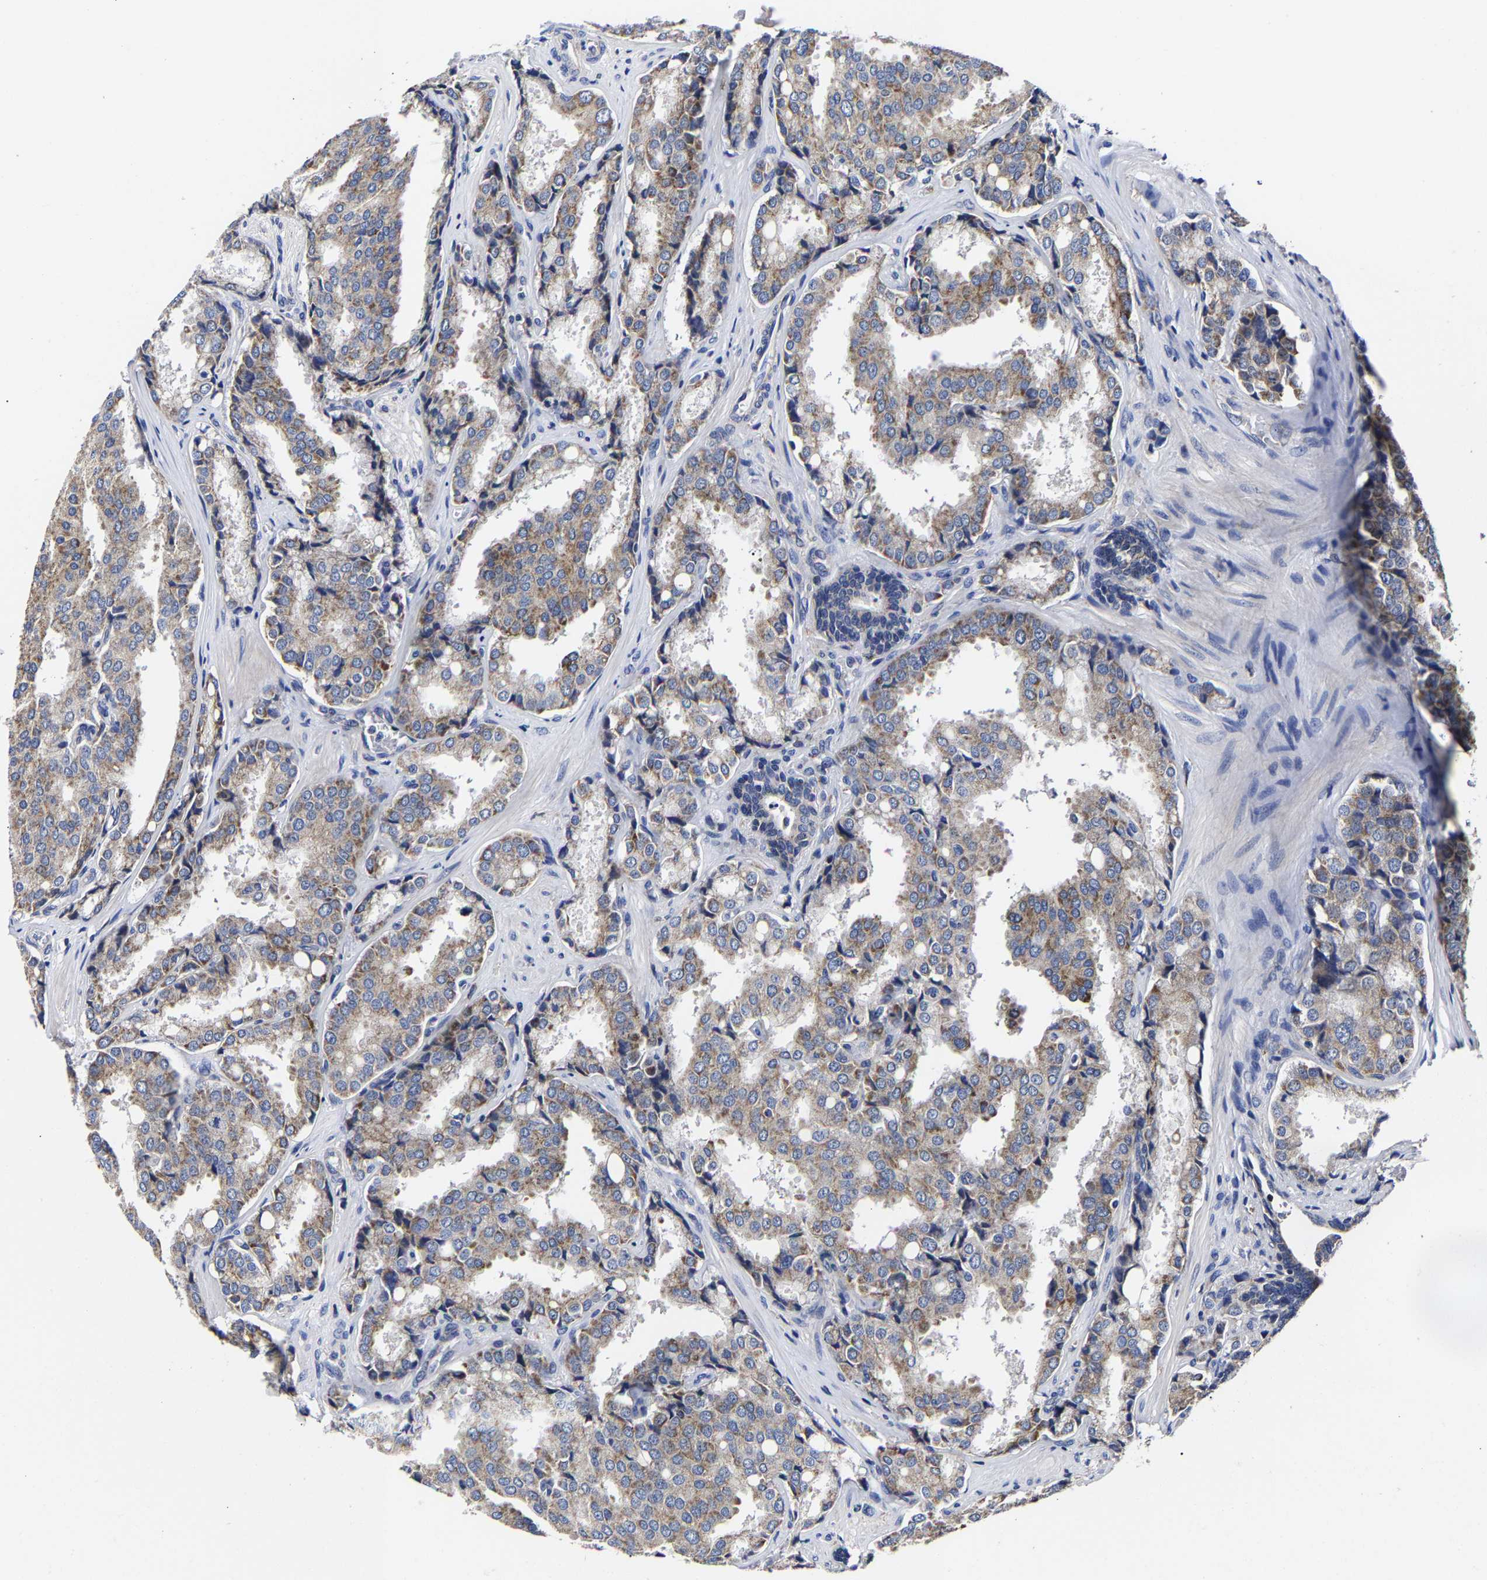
{"staining": {"intensity": "moderate", "quantity": ">75%", "location": "cytoplasmic/membranous"}, "tissue": "prostate cancer", "cell_type": "Tumor cells", "image_type": "cancer", "snomed": [{"axis": "morphology", "description": "Adenocarcinoma, High grade"}, {"axis": "topography", "description": "Prostate"}], "caption": "Immunohistochemical staining of human high-grade adenocarcinoma (prostate) shows medium levels of moderate cytoplasmic/membranous positivity in about >75% of tumor cells.", "gene": "AASS", "patient": {"sex": "male", "age": 50}}